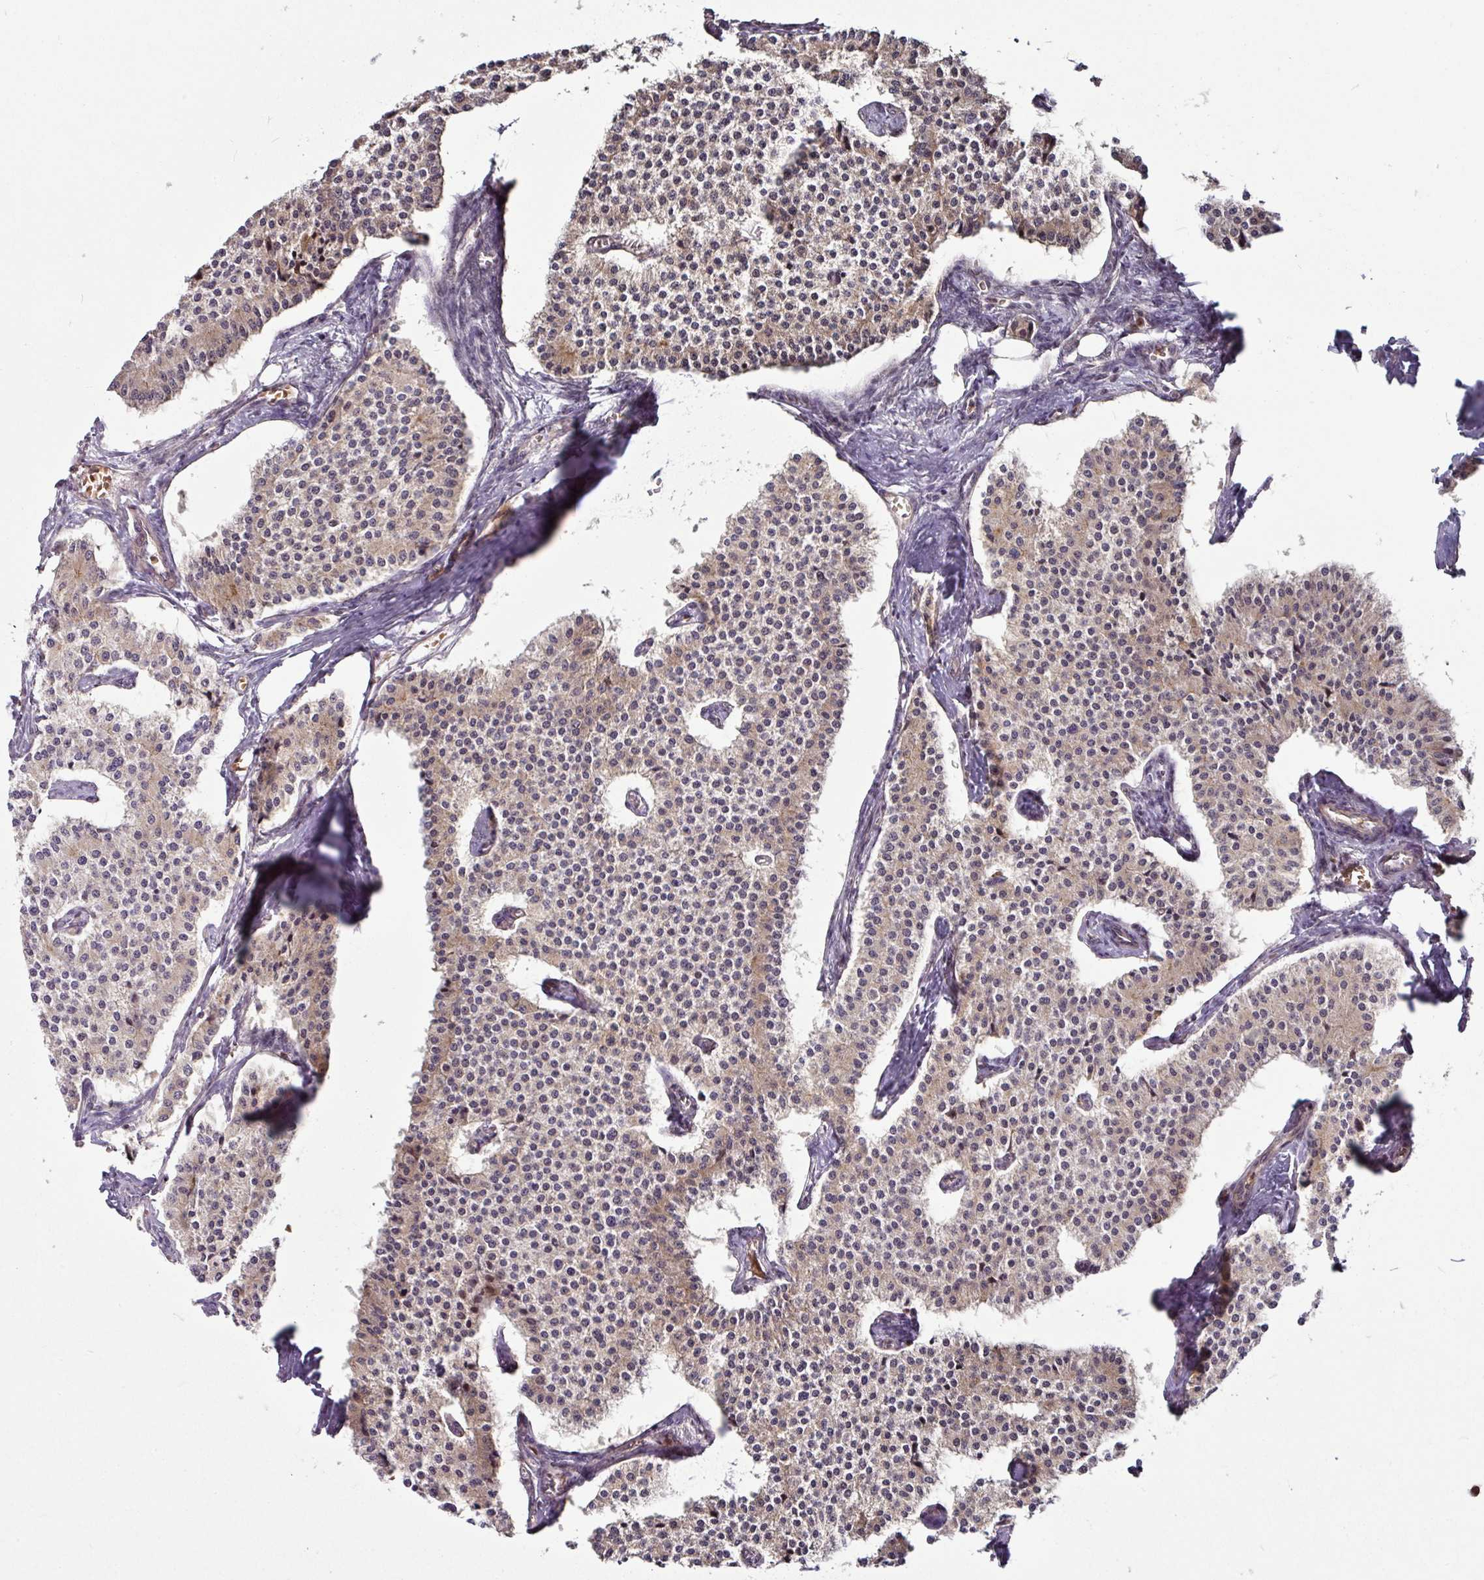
{"staining": {"intensity": "weak", "quantity": "25%-75%", "location": "cytoplasmic/membranous"}, "tissue": "carcinoid", "cell_type": "Tumor cells", "image_type": "cancer", "snomed": [{"axis": "morphology", "description": "Carcinoid, malignant, NOS"}, {"axis": "topography", "description": "Colon"}], "caption": "Immunohistochemical staining of human carcinoid displays low levels of weak cytoplasmic/membranous positivity in approximately 25%-75% of tumor cells.", "gene": "DCAF13", "patient": {"sex": "female", "age": 52}}